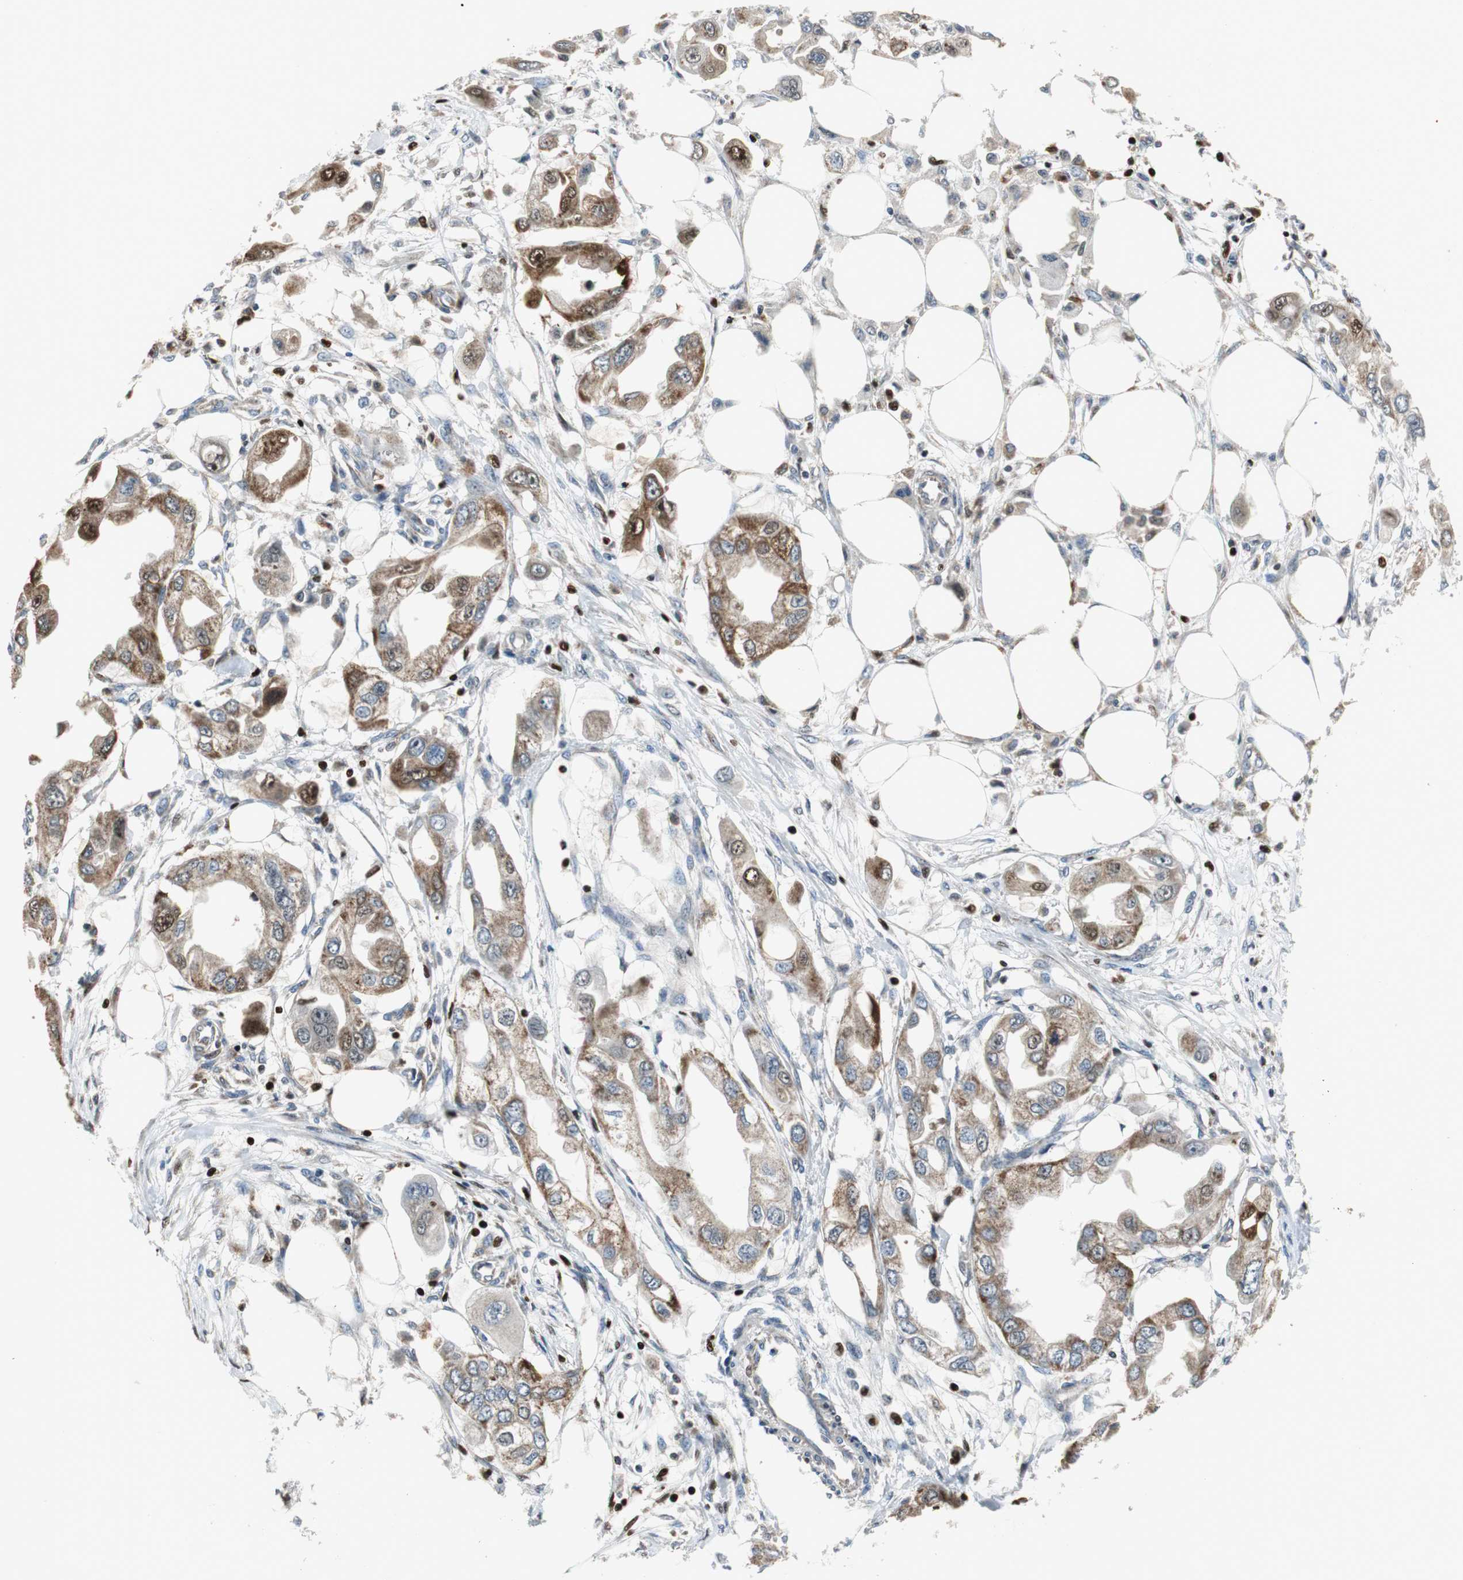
{"staining": {"intensity": "moderate", "quantity": "25%-75%", "location": "cytoplasmic/membranous"}, "tissue": "endometrial cancer", "cell_type": "Tumor cells", "image_type": "cancer", "snomed": [{"axis": "morphology", "description": "Adenocarcinoma, NOS"}, {"axis": "topography", "description": "Endometrium"}], "caption": "Human endometrial cancer (adenocarcinoma) stained with a brown dye displays moderate cytoplasmic/membranous positive positivity in approximately 25%-75% of tumor cells.", "gene": "HDAC1", "patient": {"sex": "female", "age": 67}}